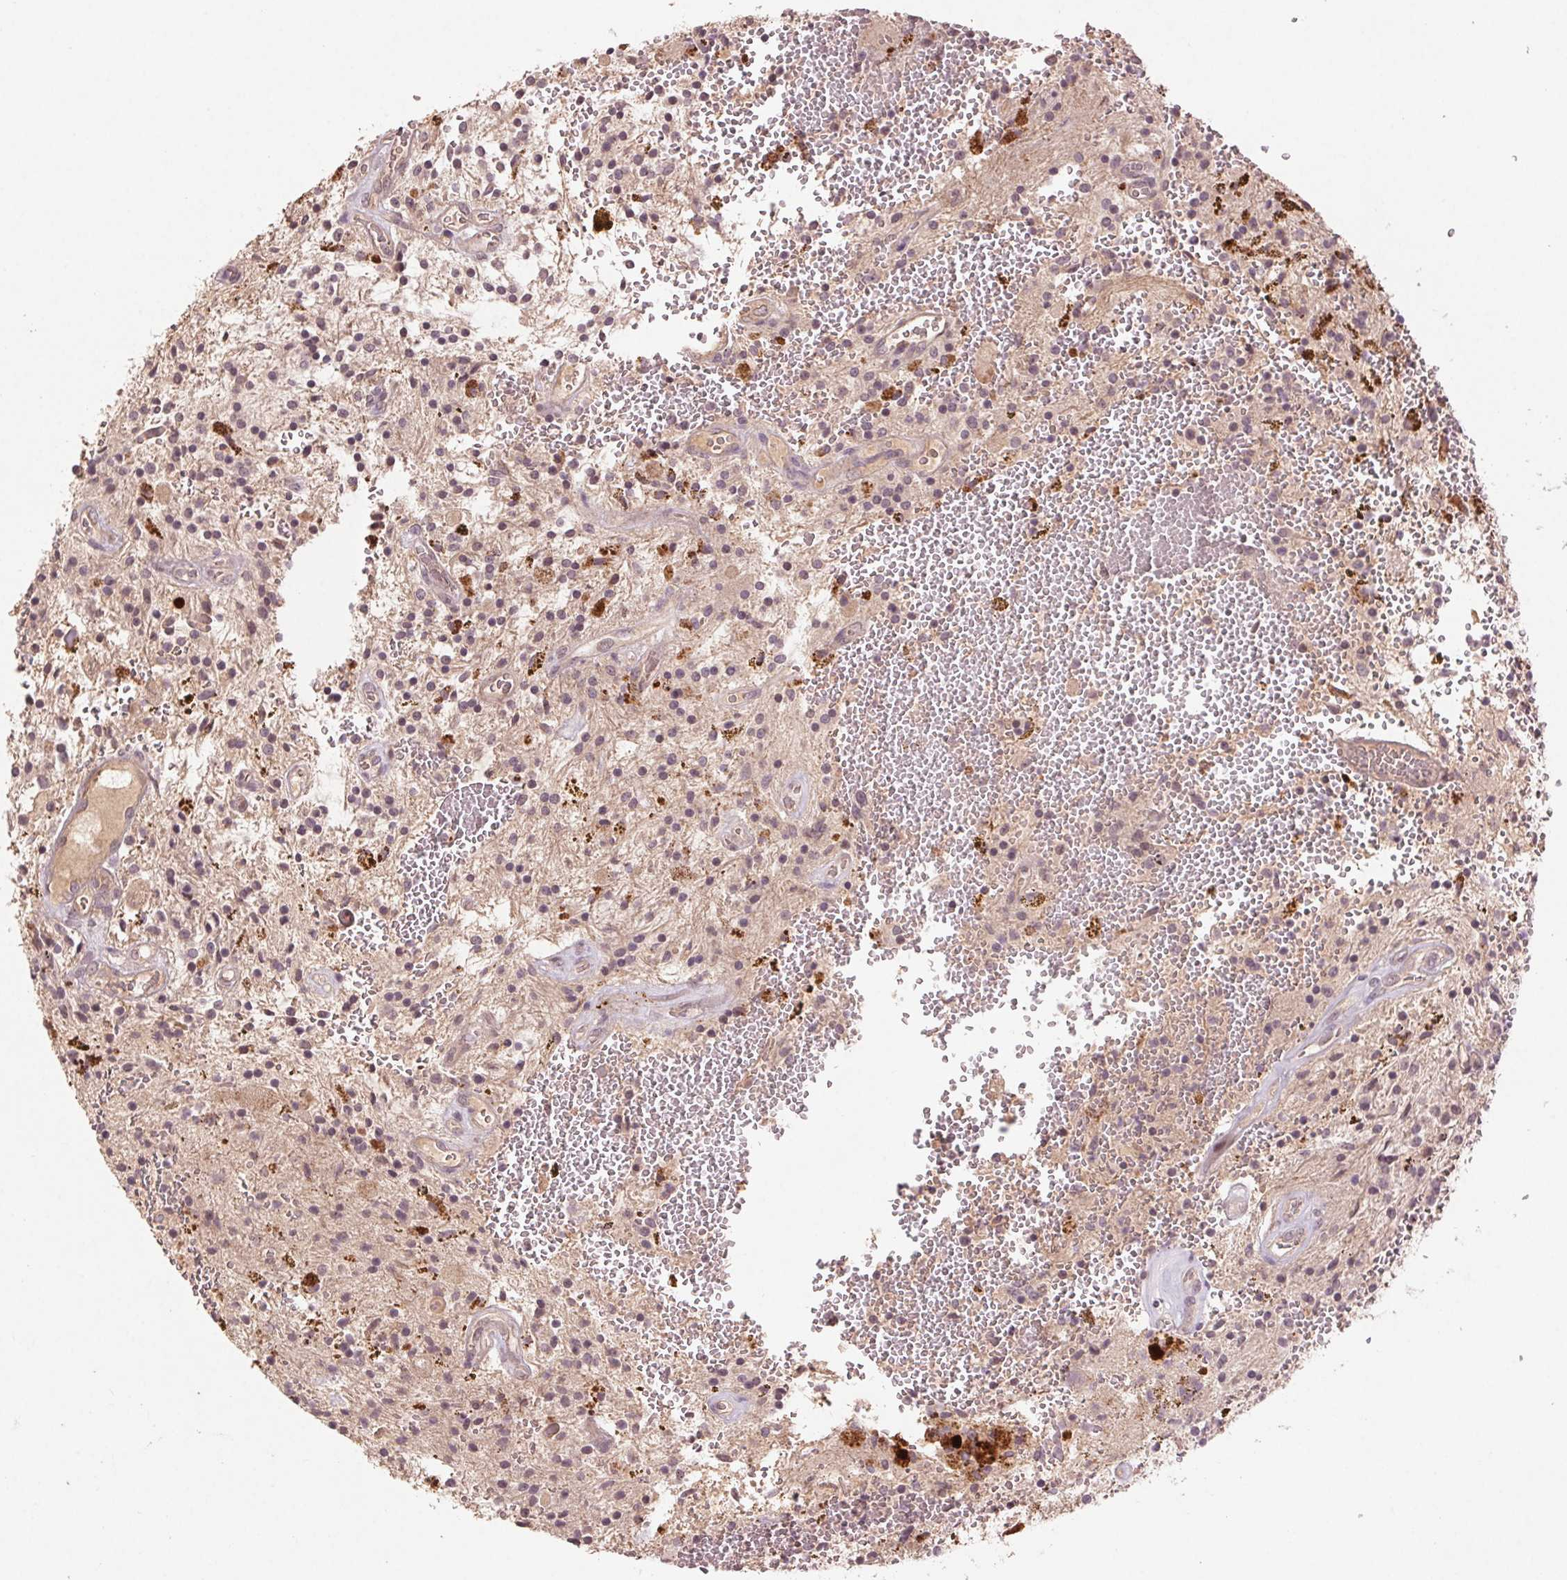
{"staining": {"intensity": "negative", "quantity": "none", "location": "none"}, "tissue": "glioma", "cell_type": "Tumor cells", "image_type": "cancer", "snomed": [{"axis": "morphology", "description": "Glioma, malignant, Low grade"}, {"axis": "topography", "description": "Cerebellum"}], "caption": "Immunohistochemical staining of malignant glioma (low-grade) displays no significant staining in tumor cells. The staining was performed using DAB (3,3'-diaminobenzidine) to visualize the protein expression in brown, while the nuclei were stained in blue with hematoxylin (Magnification: 20x).", "gene": "SMLR1", "patient": {"sex": "female", "age": 14}}